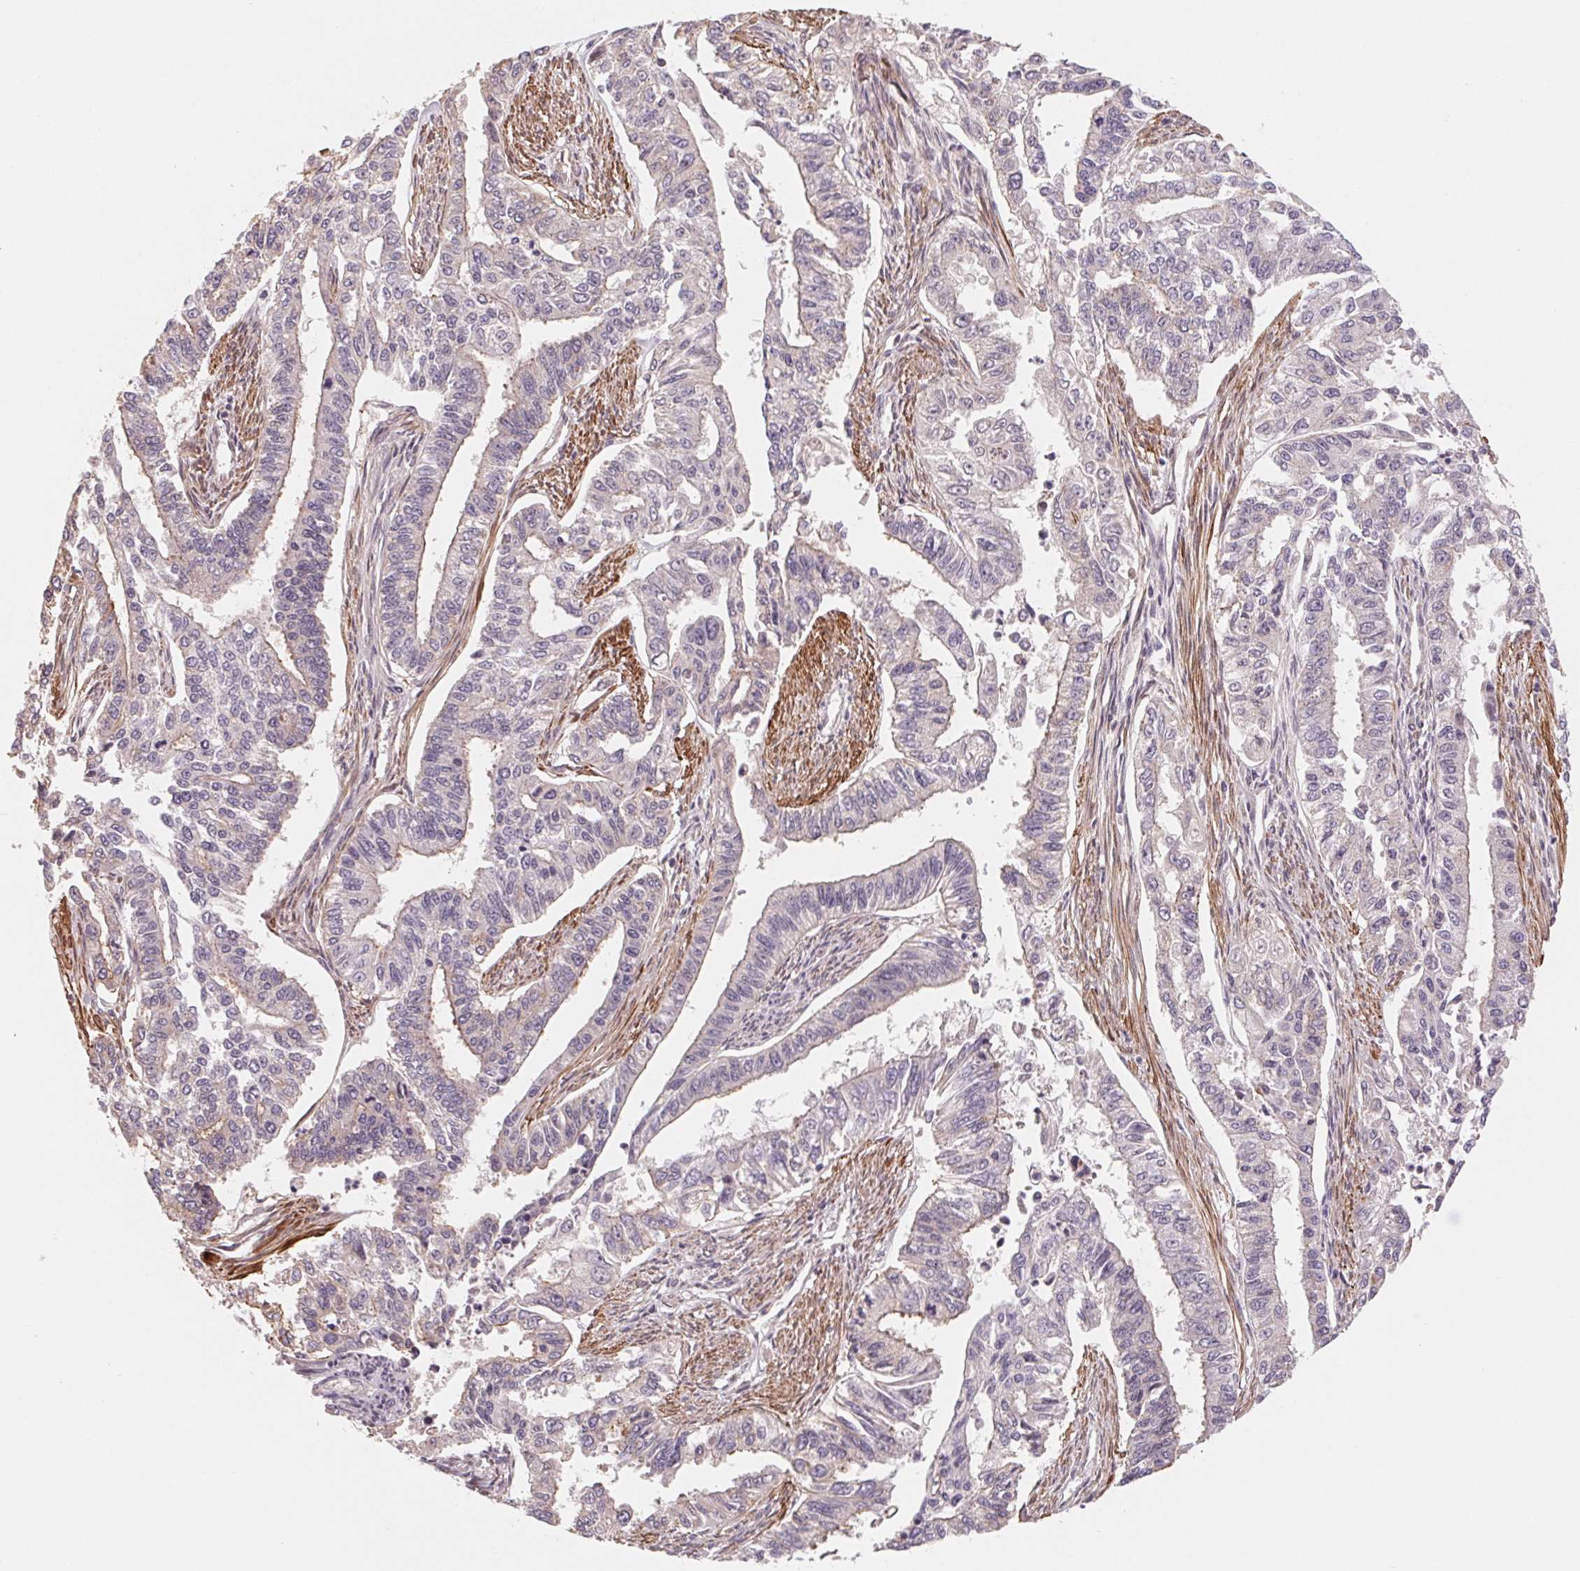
{"staining": {"intensity": "weak", "quantity": "<25%", "location": "cytoplasmic/membranous"}, "tissue": "endometrial cancer", "cell_type": "Tumor cells", "image_type": "cancer", "snomed": [{"axis": "morphology", "description": "Adenocarcinoma, NOS"}, {"axis": "topography", "description": "Uterus"}], "caption": "Endometrial adenocarcinoma was stained to show a protein in brown. There is no significant positivity in tumor cells.", "gene": "CCDC112", "patient": {"sex": "female", "age": 59}}